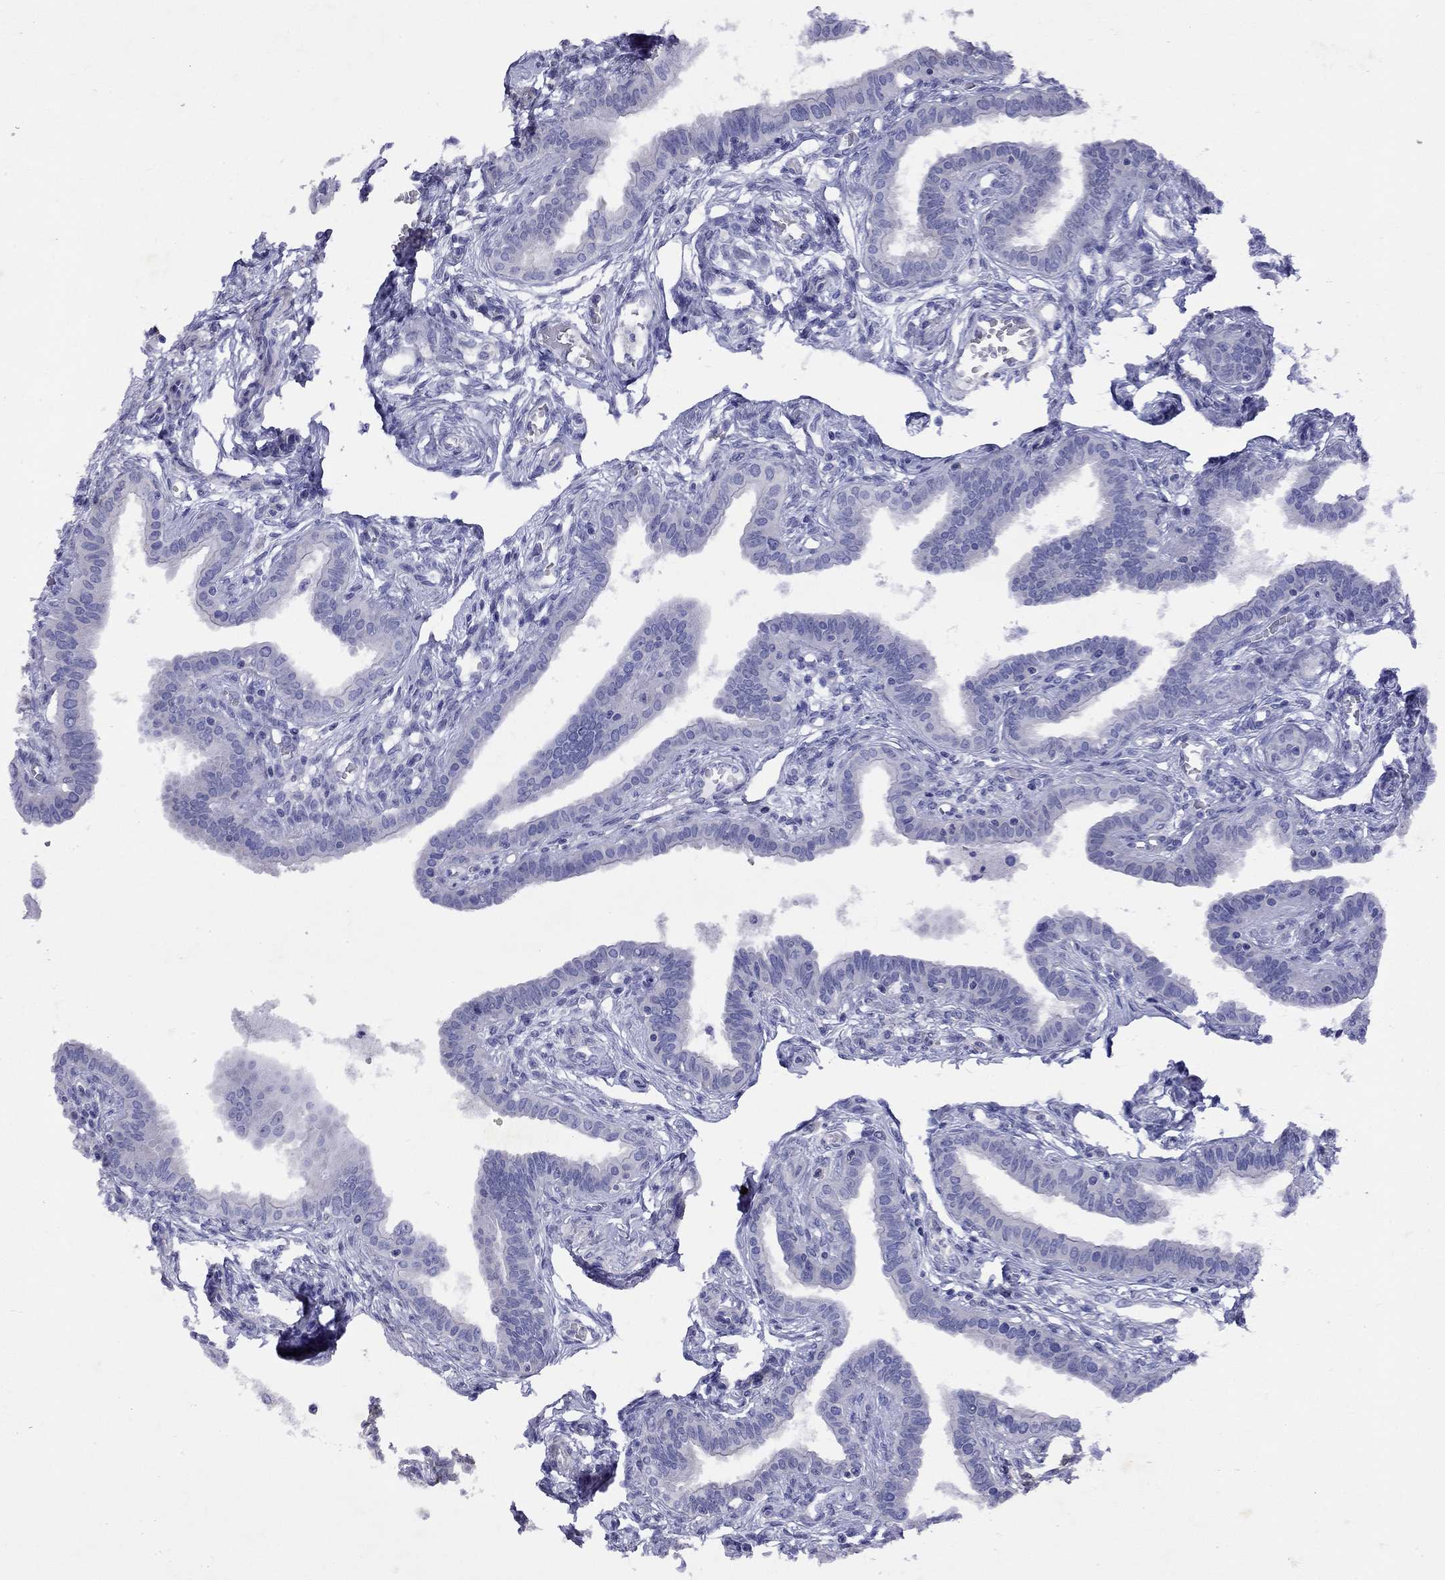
{"staining": {"intensity": "negative", "quantity": "none", "location": "none"}, "tissue": "fallopian tube", "cell_type": "Glandular cells", "image_type": "normal", "snomed": [{"axis": "morphology", "description": "Normal tissue, NOS"}, {"axis": "morphology", "description": "Carcinoma, endometroid"}, {"axis": "topography", "description": "Fallopian tube"}, {"axis": "topography", "description": "Ovary"}], "caption": "High power microscopy image of an IHC histopathology image of unremarkable fallopian tube, revealing no significant positivity in glandular cells. (DAB (3,3'-diaminobenzidine) immunohistochemistry, high magnification).", "gene": "GNAT3", "patient": {"sex": "female", "age": 42}}